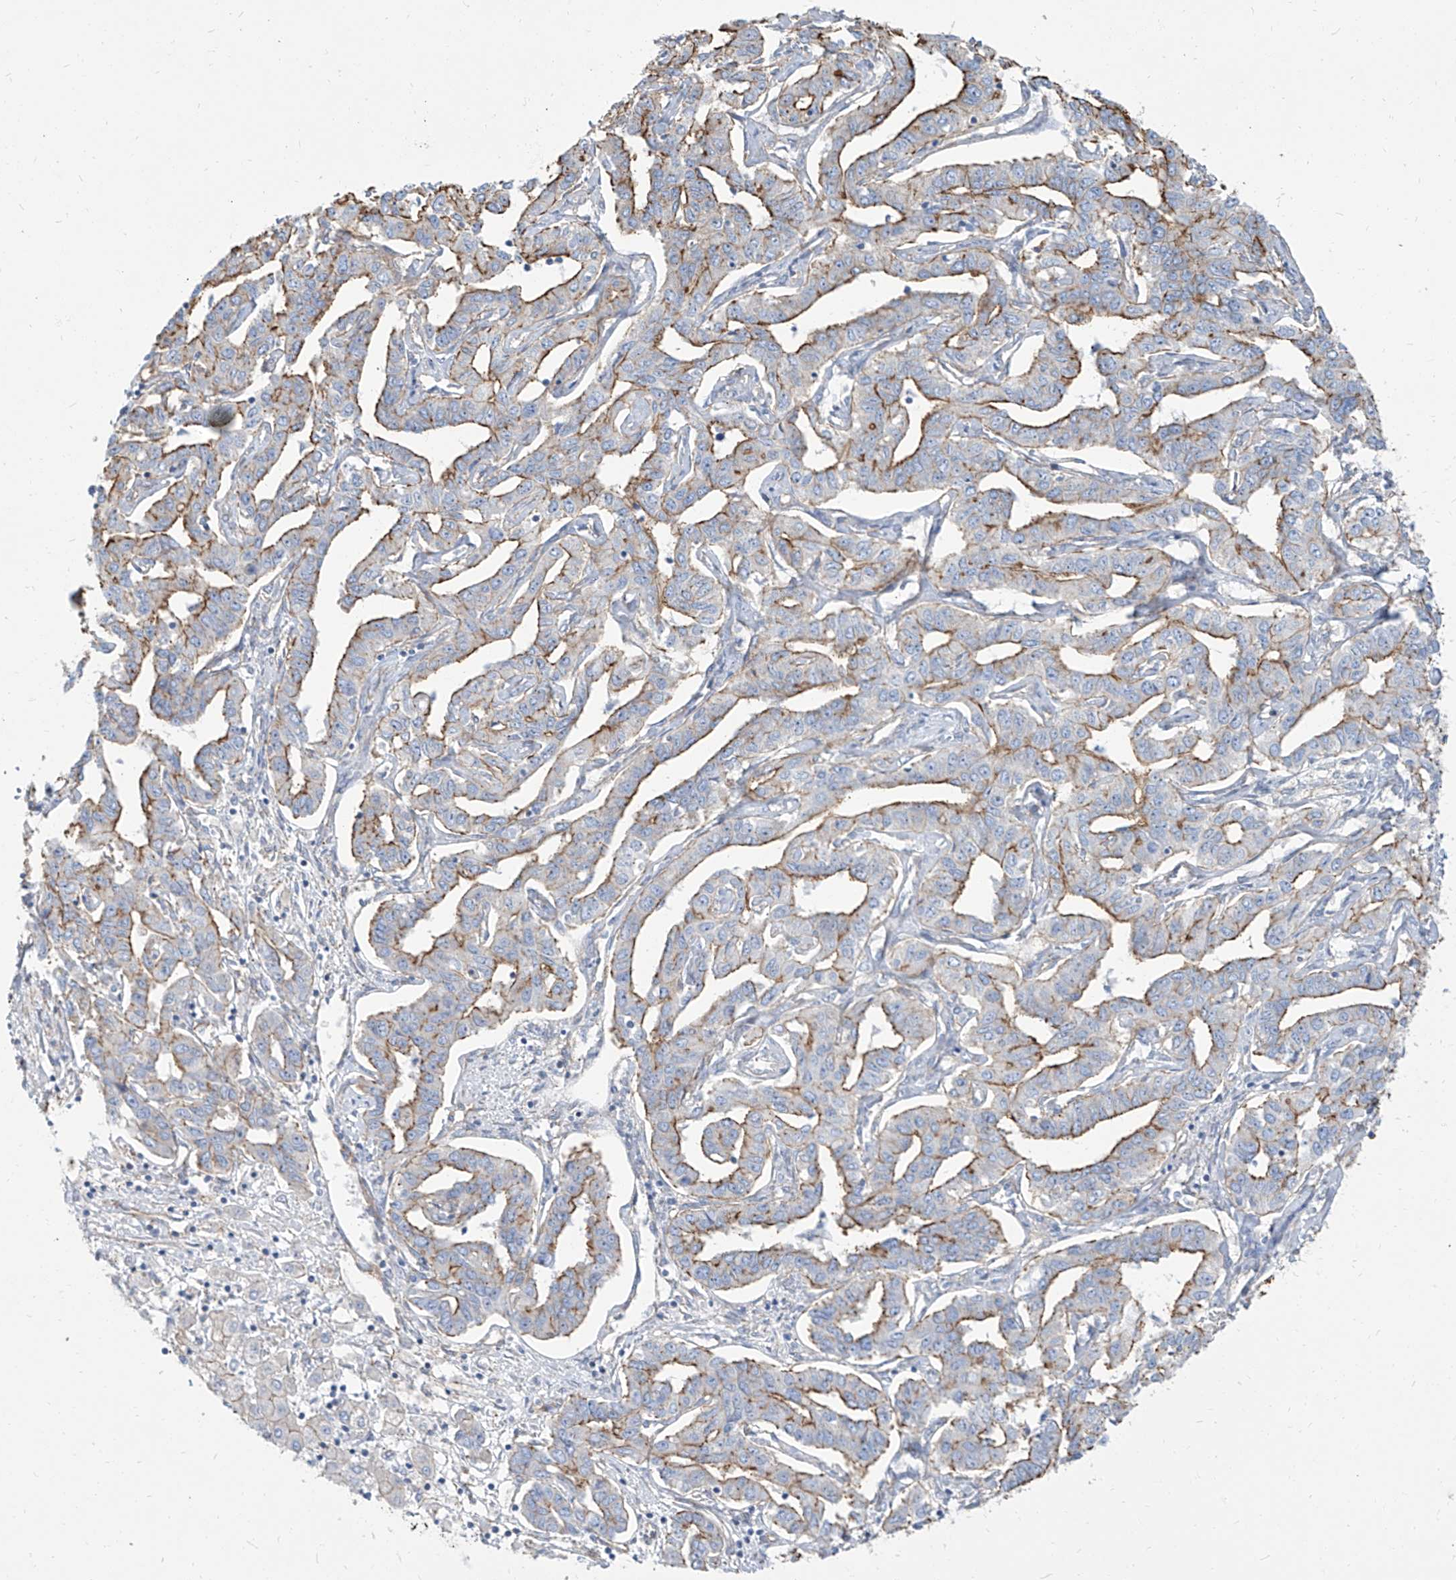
{"staining": {"intensity": "strong", "quantity": "25%-75%", "location": "cytoplasmic/membranous"}, "tissue": "liver cancer", "cell_type": "Tumor cells", "image_type": "cancer", "snomed": [{"axis": "morphology", "description": "Cholangiocarcinoma"}, {"axis": "topography", "description": "Liver"}], "caption": "Immunohistochemical staining of human liver cholangiocarcinoma reveals high levels of strong cytoplasmic/membranous protein expression in approximately 25%-75% of tumor cells.", "gene": "TXLNB", "patient": {"sex": "male", "age": 59}}